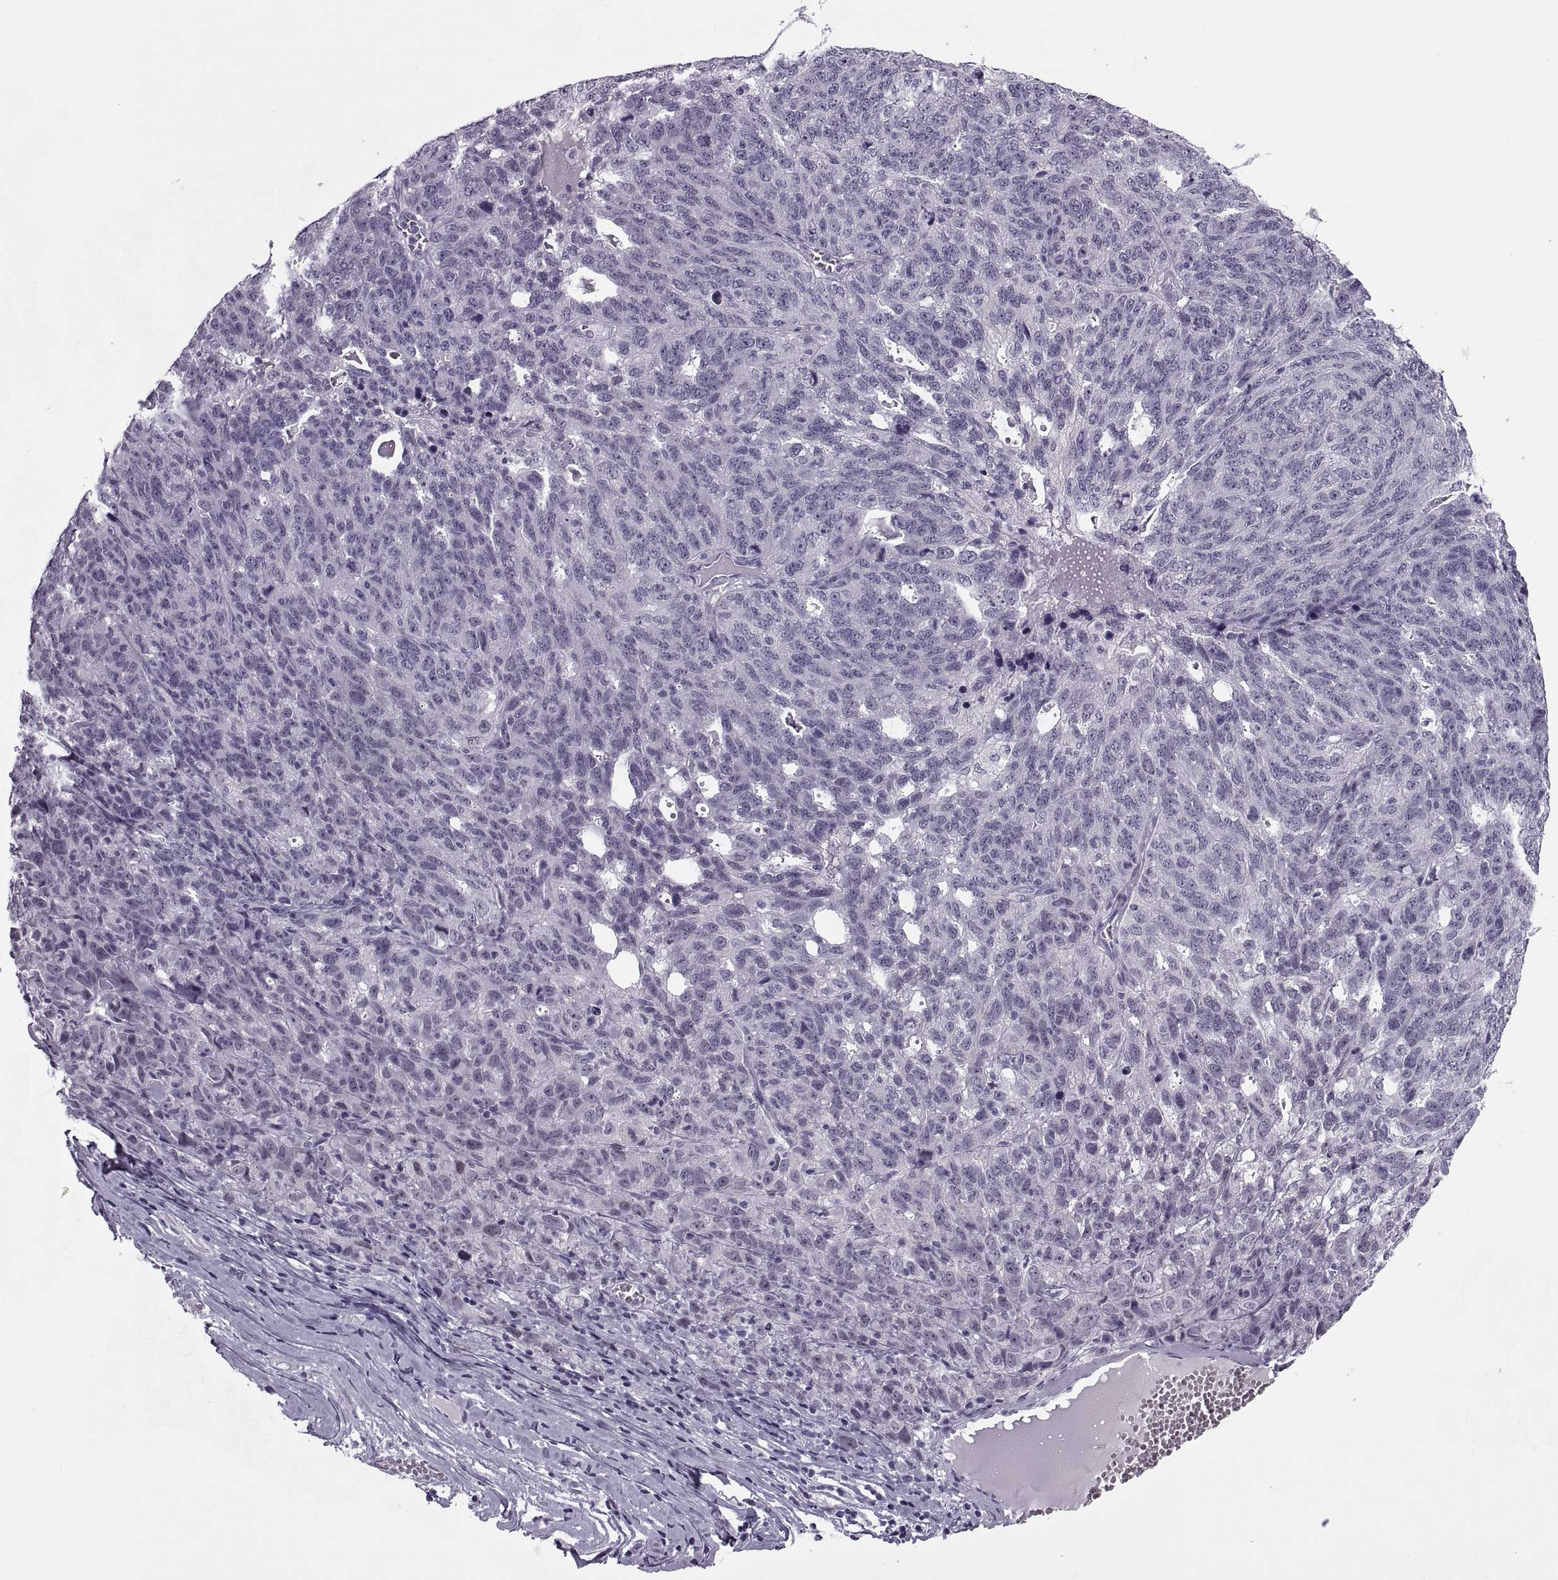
{"staining": {"intensity": "negative", "quantity": "none", "location": "none"}, "tissue": "ovarian cancer", "cell_type": "Tumor cells", "image_type": "cancer", "snomed": [{"axis": "morphology", "description": "Cystadenocarcinoma, serous, NOS"}, {"axis": "topography", "description": "Ovary"}], "caption": "An immunohistochemistry micrograph of ovarian serous cystadenocarcinoma is shown. There is no staining in tumor cells of ovarian serous cystadenocarcinoma. (DAB (3,3'-diaminobenzidine) immunohistochemistry (IHC) with hematoxylin counter stain).", "gene": "TBC1D3G", "patient": {"sex": "female", "age": 71}}